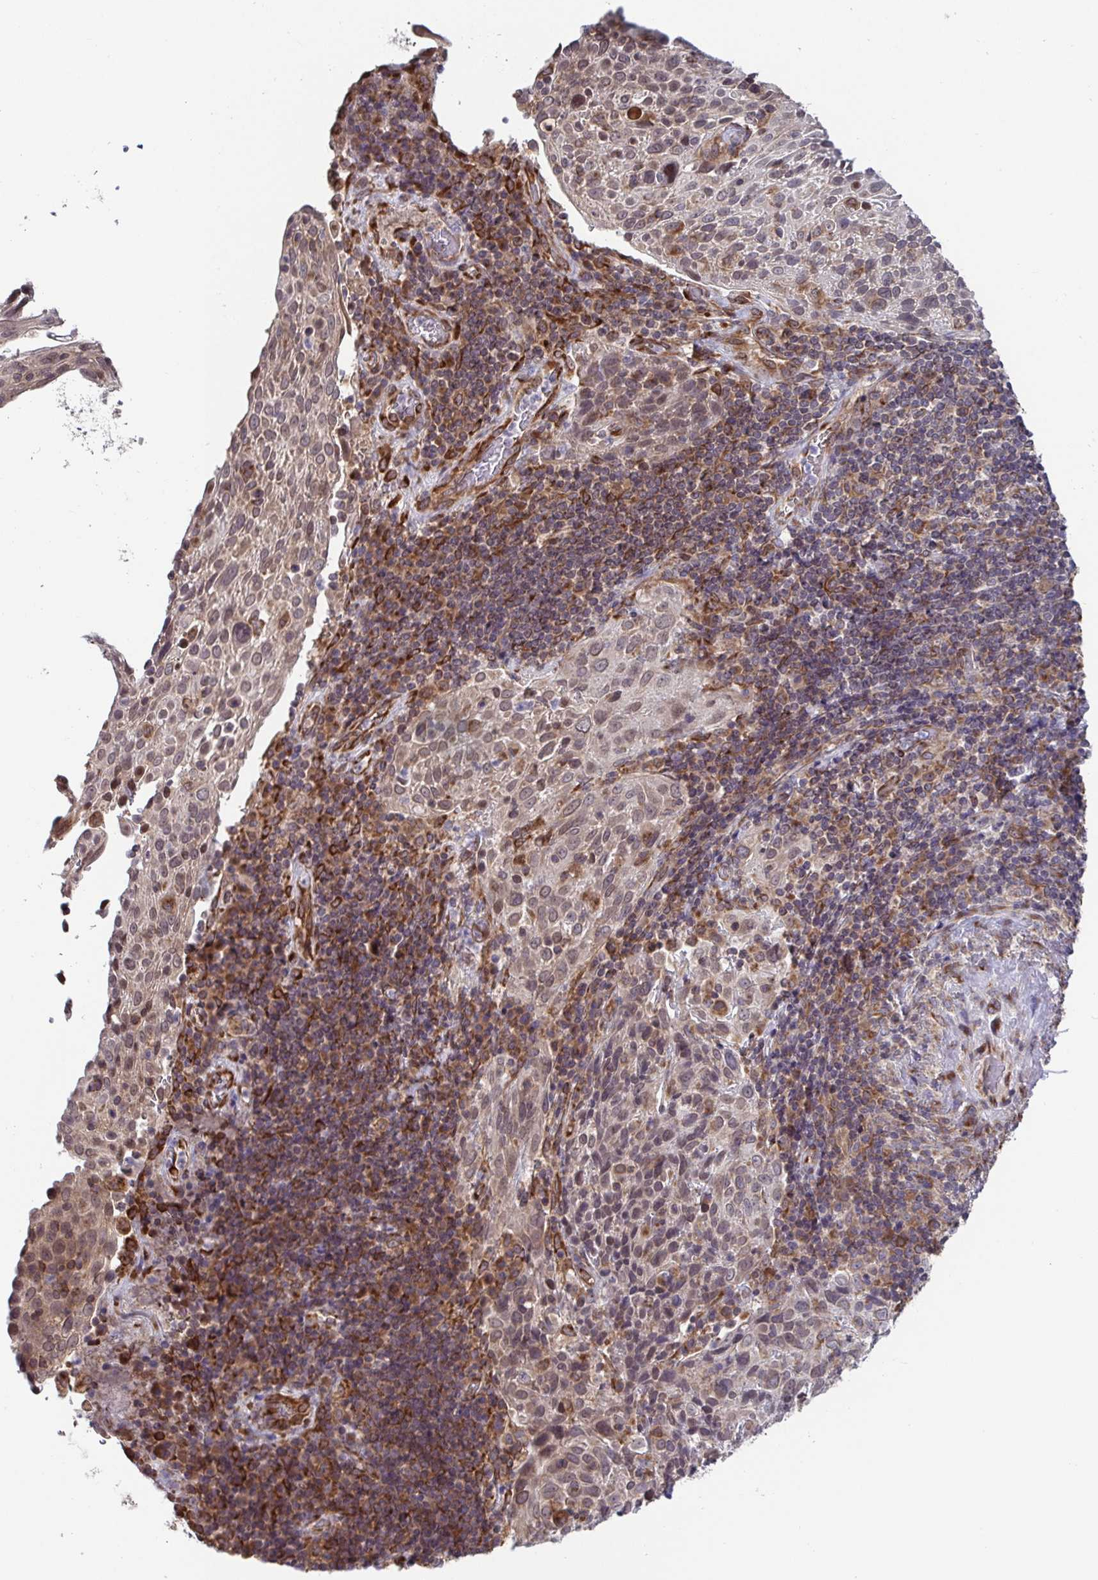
{"staining": {"intensity": "moderate", "quantity": "<25%", "location": "cytoplasmic/membranous"}, "tissue": "cervical cancer", "cell_type": "Tumor cells", "image_type": "cancer", "snomed": [{"axis": "morphology", "description": "Squamous cell carcinoma, NOS"}, {"axis": "topography", "description": "Cervix"}], "caption": "Protein staining of cervical squamous cell carcinoma tissue exhibits moderate cytoplasmic/membranous positivity in approximately <25% of tumor cells. The protein is stained brown, and the nuclei are stained in blue (DAB IHC with brightfield microscopy, high magnification).", "gene": "ATP5MJ", "patient": {"sex": "female", "age": 61}}